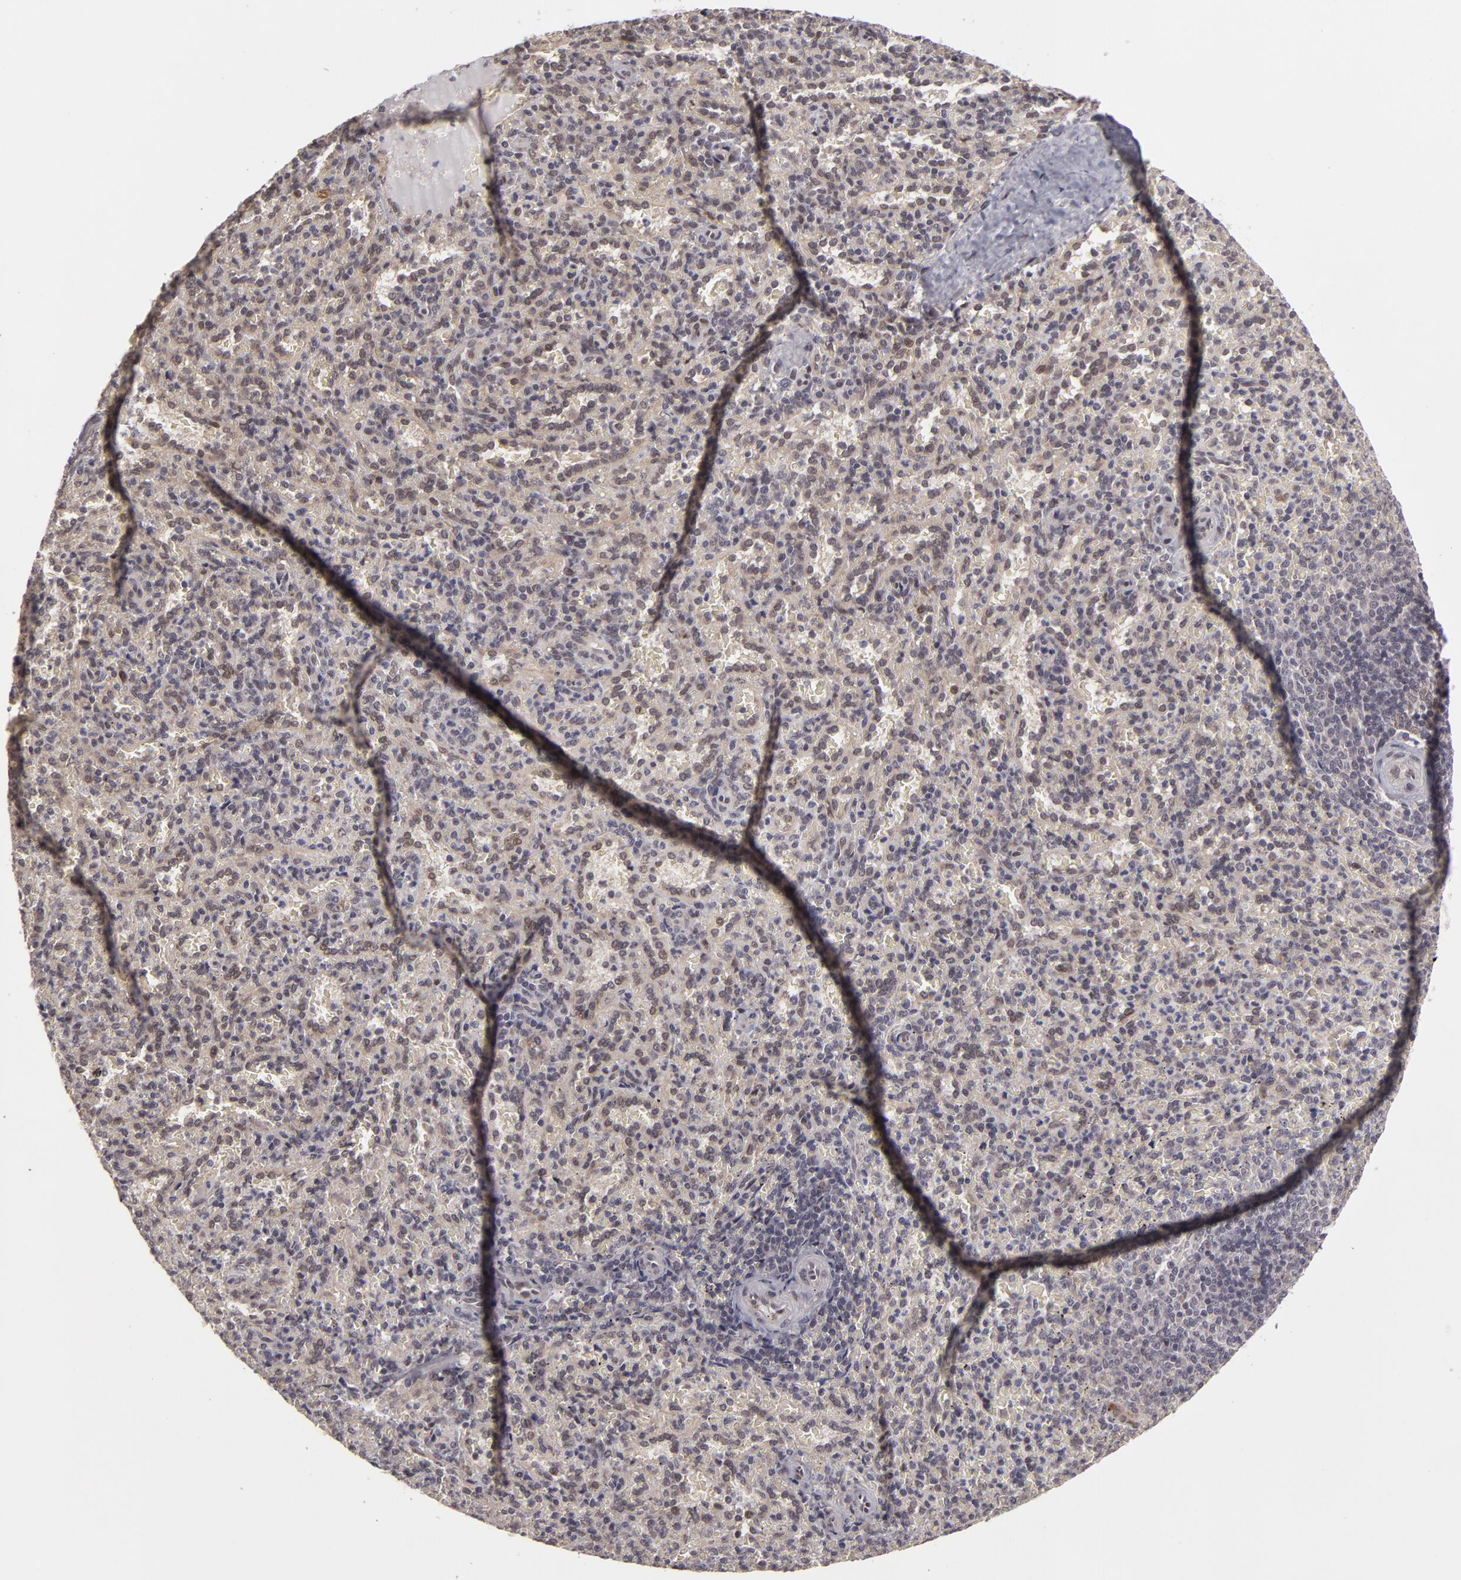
{"staining": {"intensity": "moderate", "quantity": "25%-75%", "location": "nuclear"}, "tissue": "spleen", "cell_type": "Cells in red pulp", "image_type": "normal", "snomed": [{"axis": "morphology", "description": "Normal tissue, NOS"}, {"axis": "topography", "description": "Spleen"}], "caption": "Immunohistochemistry (IHC) (DAB (3,3'-diaminobenzidine)) staining of unremarkable spleen reveals moderate nuclear protein expression in about 25%-75% of cells in red pulp.", "gene": "ZNF133", "patient": {"sex": "female", "age": 21}}